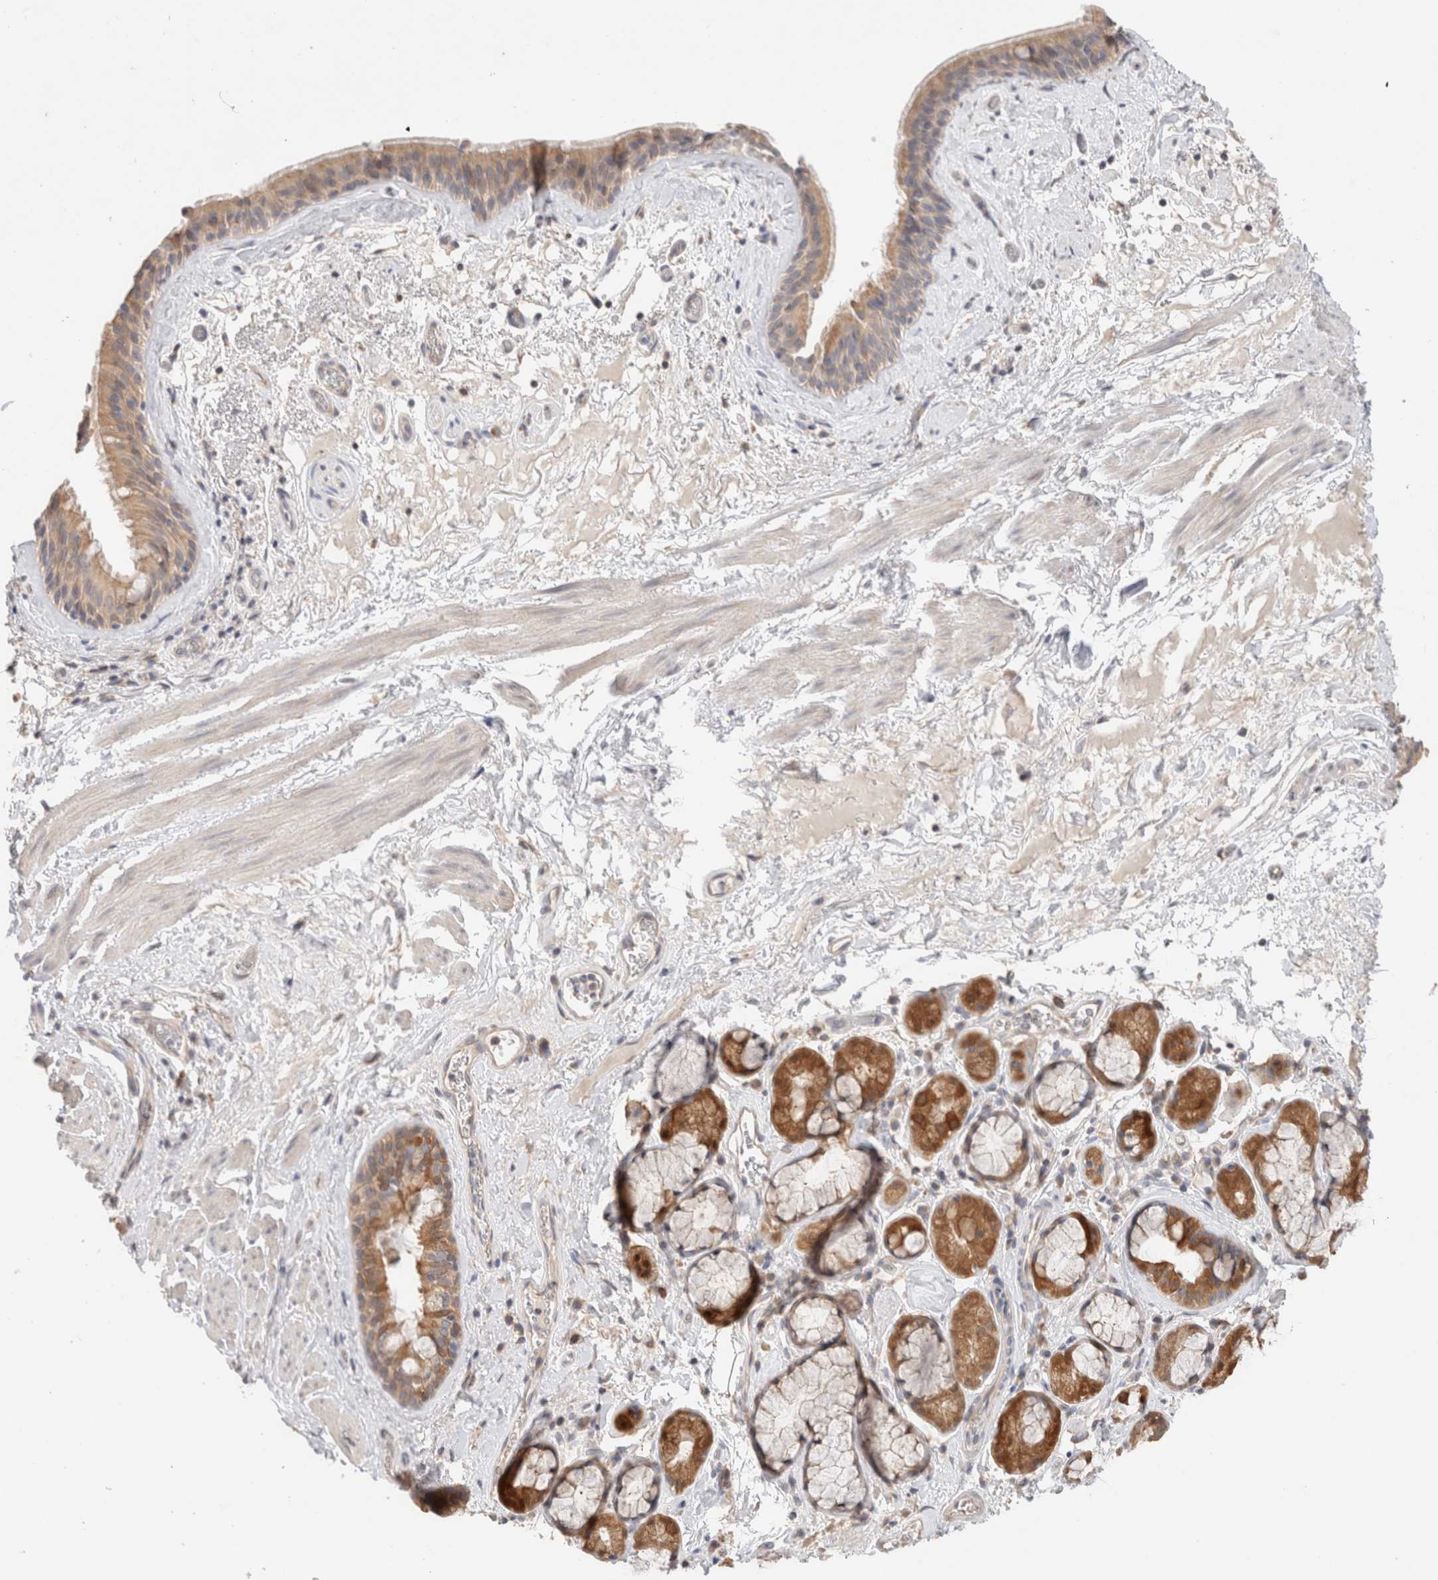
{"staining": {"intensity": "moderate", "quantity": ">75%", "location": "cytoplasmic/membranous"}, "tissue": "bronchus", "cell_type": "Respiratory epithelial cells", "image_type": "normal", "snomed": [{"axis": "morphology", "description": "Normal tissue, NOS"}, {"axis": "topography", "description": "Cartilage tissue"}], "caption": "A brown stain labels moderate cytoplasmic/membranous expression of a protein in respiratory epithelial cells of unremarkable human bronchus. (brown staining indicates protein expression, while blue staining denotes nuclei).", "gene": "CA13", "patient": {"sex": "female", "age": 63}}